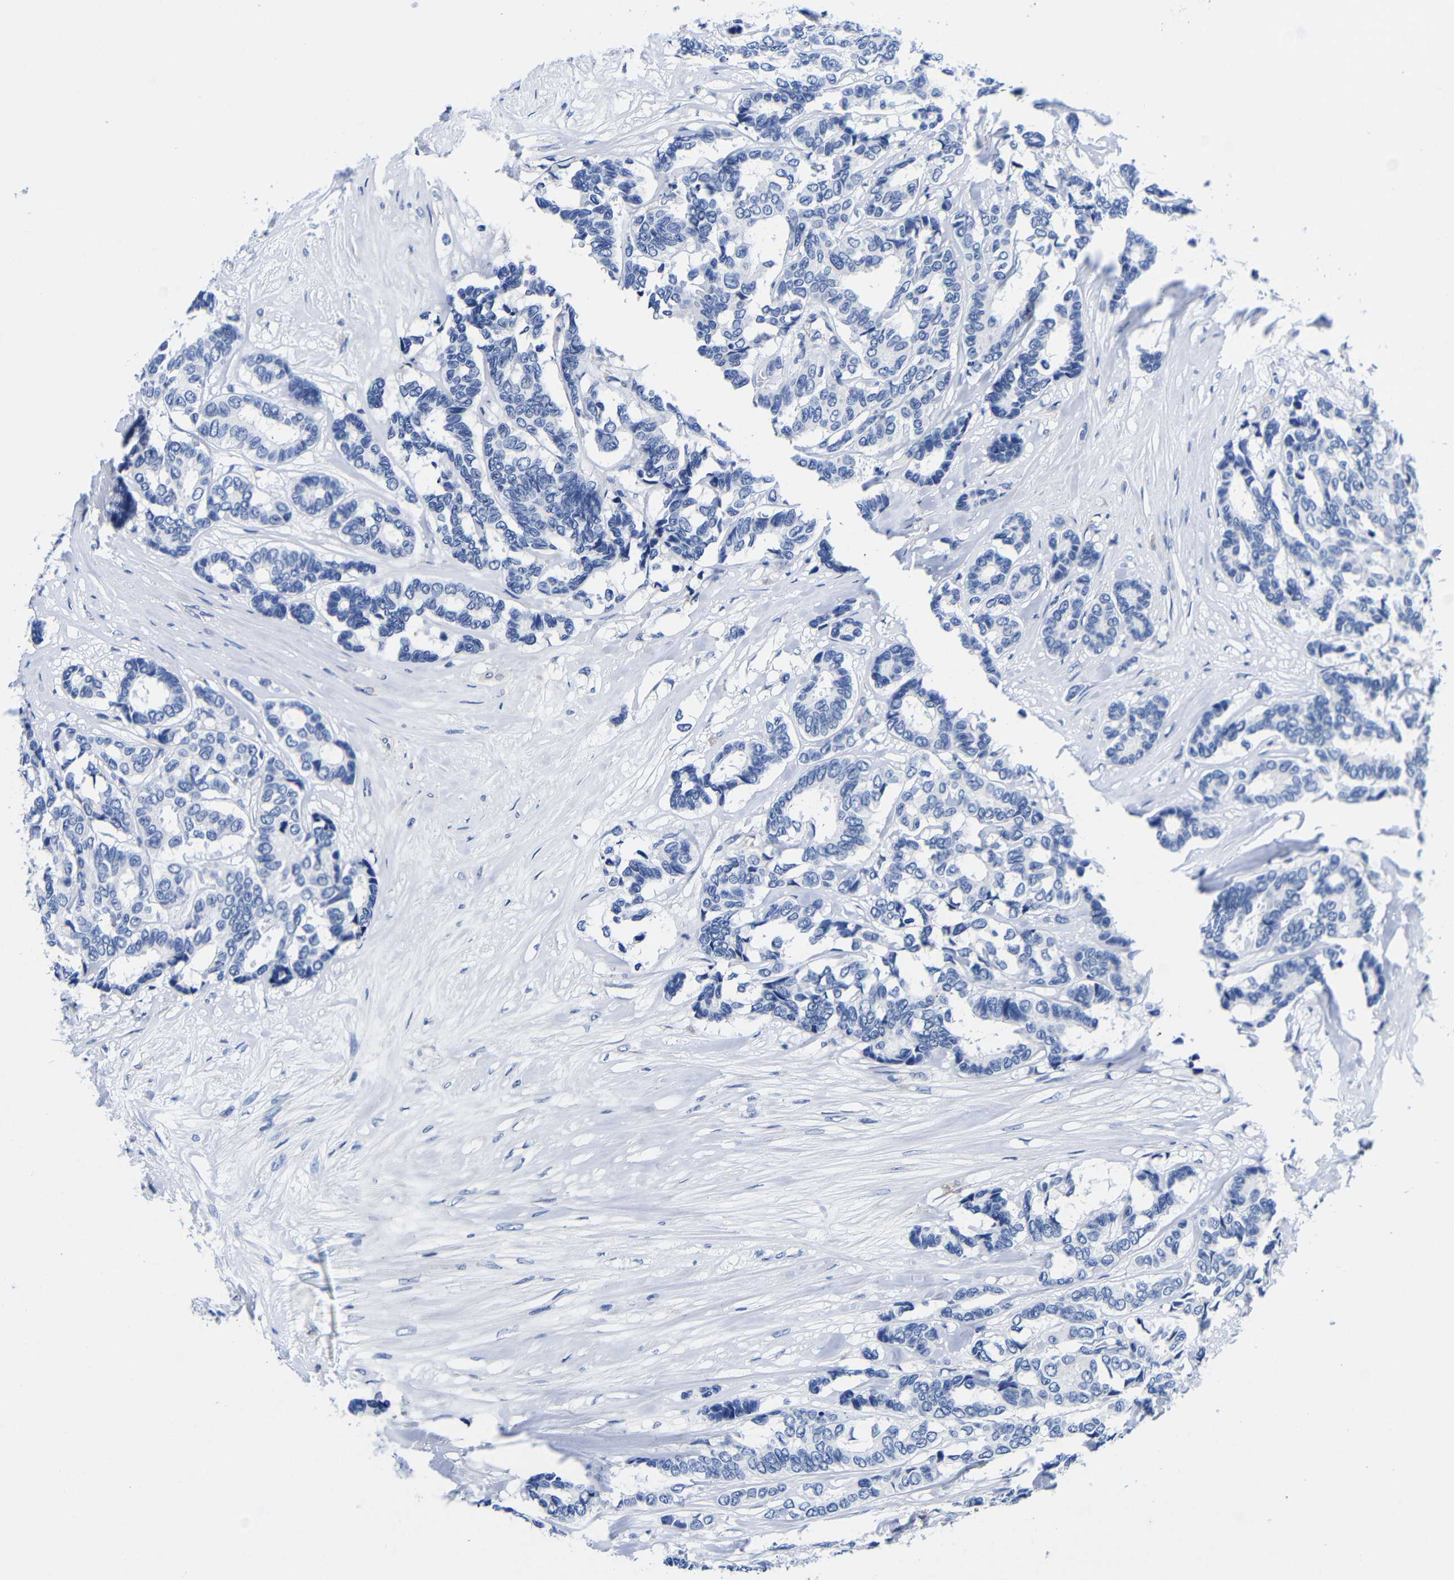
{"staining": {"intensity": "negative", "quantity": "none", "location": "none"}, "tissue": "breast cancer", "cell_type": "Tumor cells", "image_type": "cancer", "snomed": [{"axis": "morphology", "description": "Duct carcinoma"}, {"axis": "topography", "description": "Breast"}], "caption": "Tumor cells show no significant staining in breast invasive ductal carcinoma.", "gene": "CLEC4G", "patient": {"sex": "female", "age": 87}}